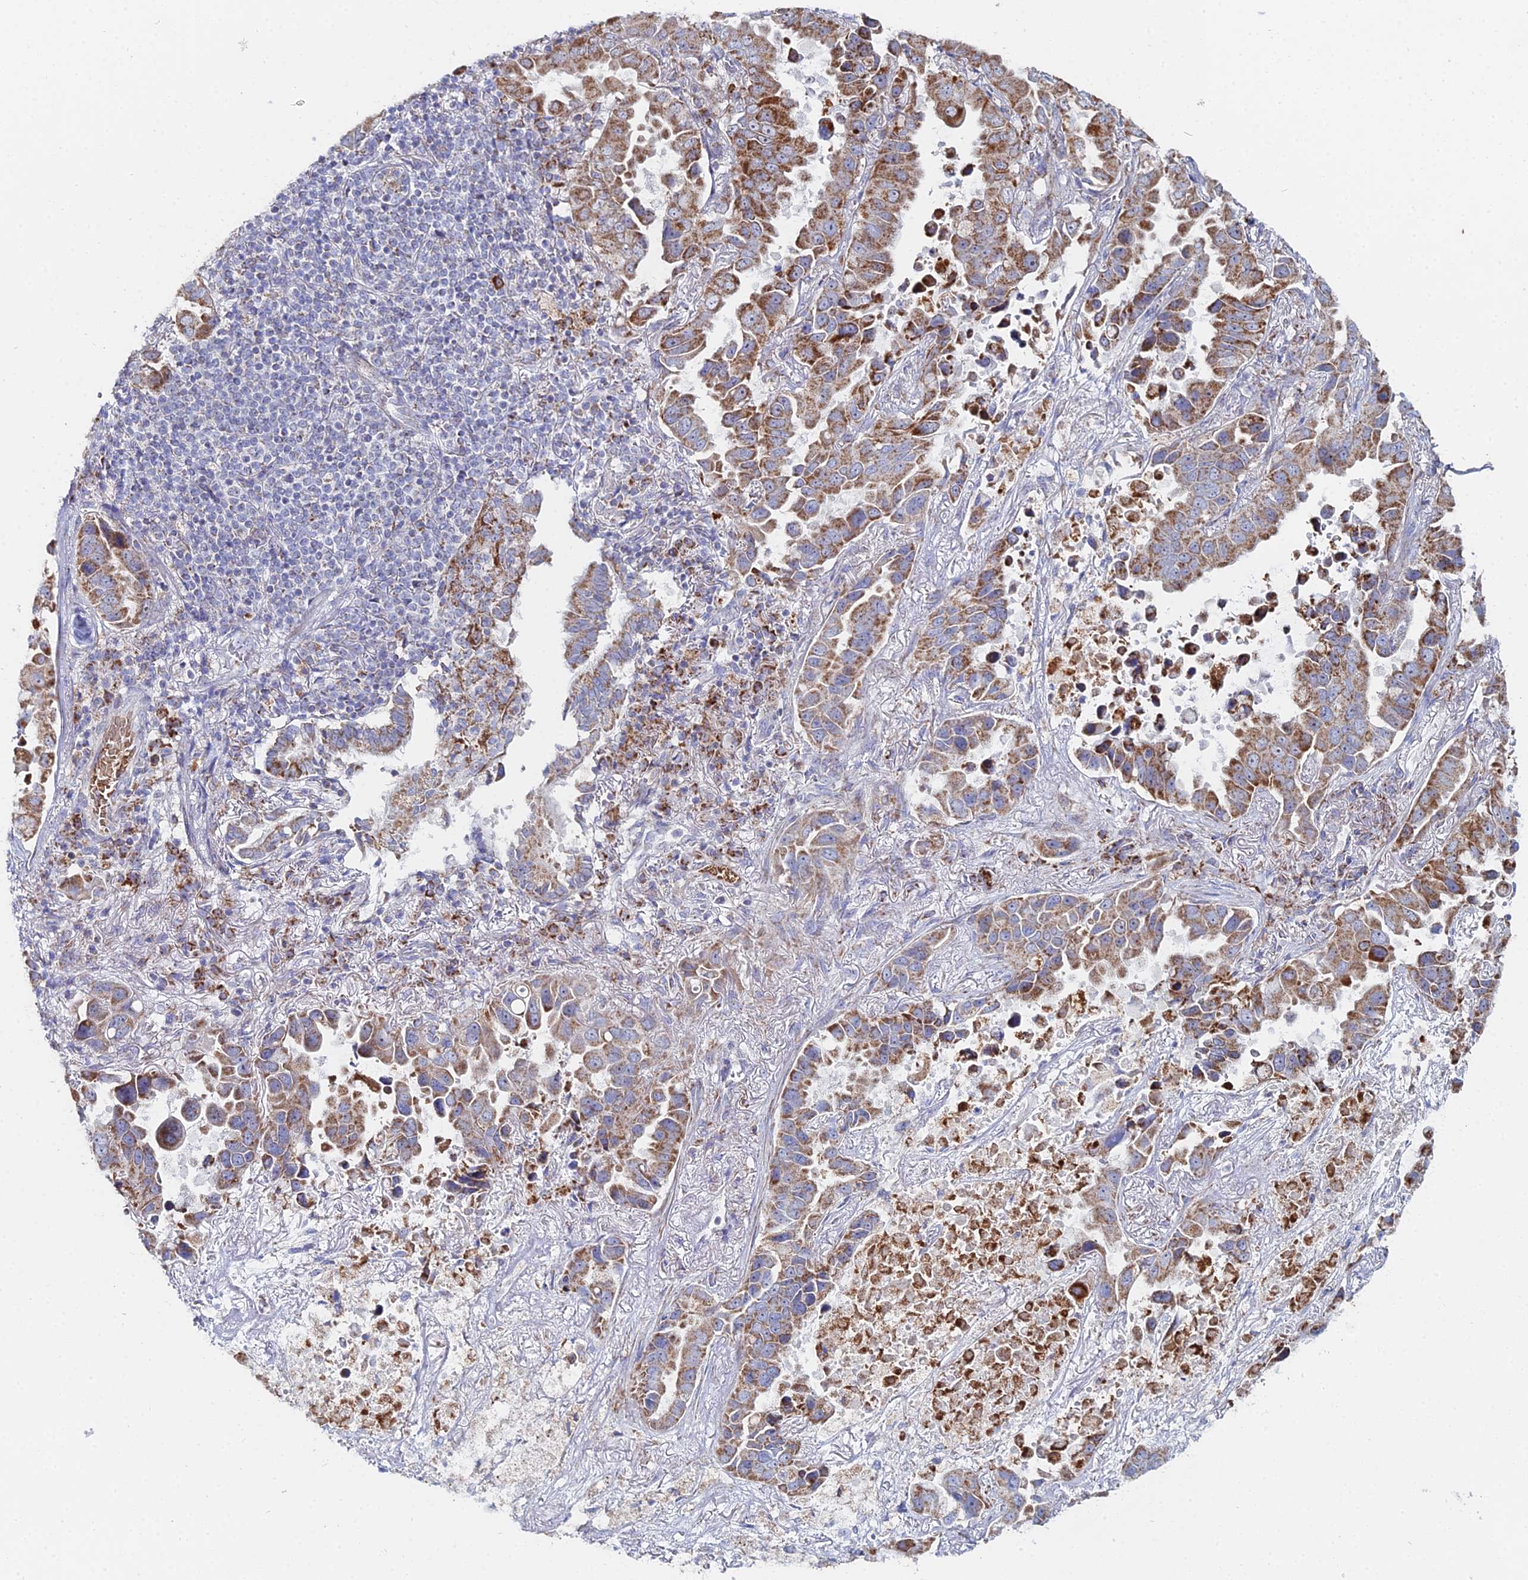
{"staining": {"intensity": "moderate", "quantity": ">75%", "location": "cytoplasmic/membranous"}, "tissue": "lung cancer", "cell_type": "Tumor cells", "image_type": "cancer", "snomed": [{"axis": "morphology", "description": "Adenocarcinoma, NOS"}, {"axis": "topography", "description": "Lung"}], "caption": "Moderate cytoplasmic/membranous expression for a protein is seen in approximately >75% of tumor cells of lung adenocarcinoma using IHC.", "gene": "MPC1", "patient": {"sex": "male", "age": 64}}